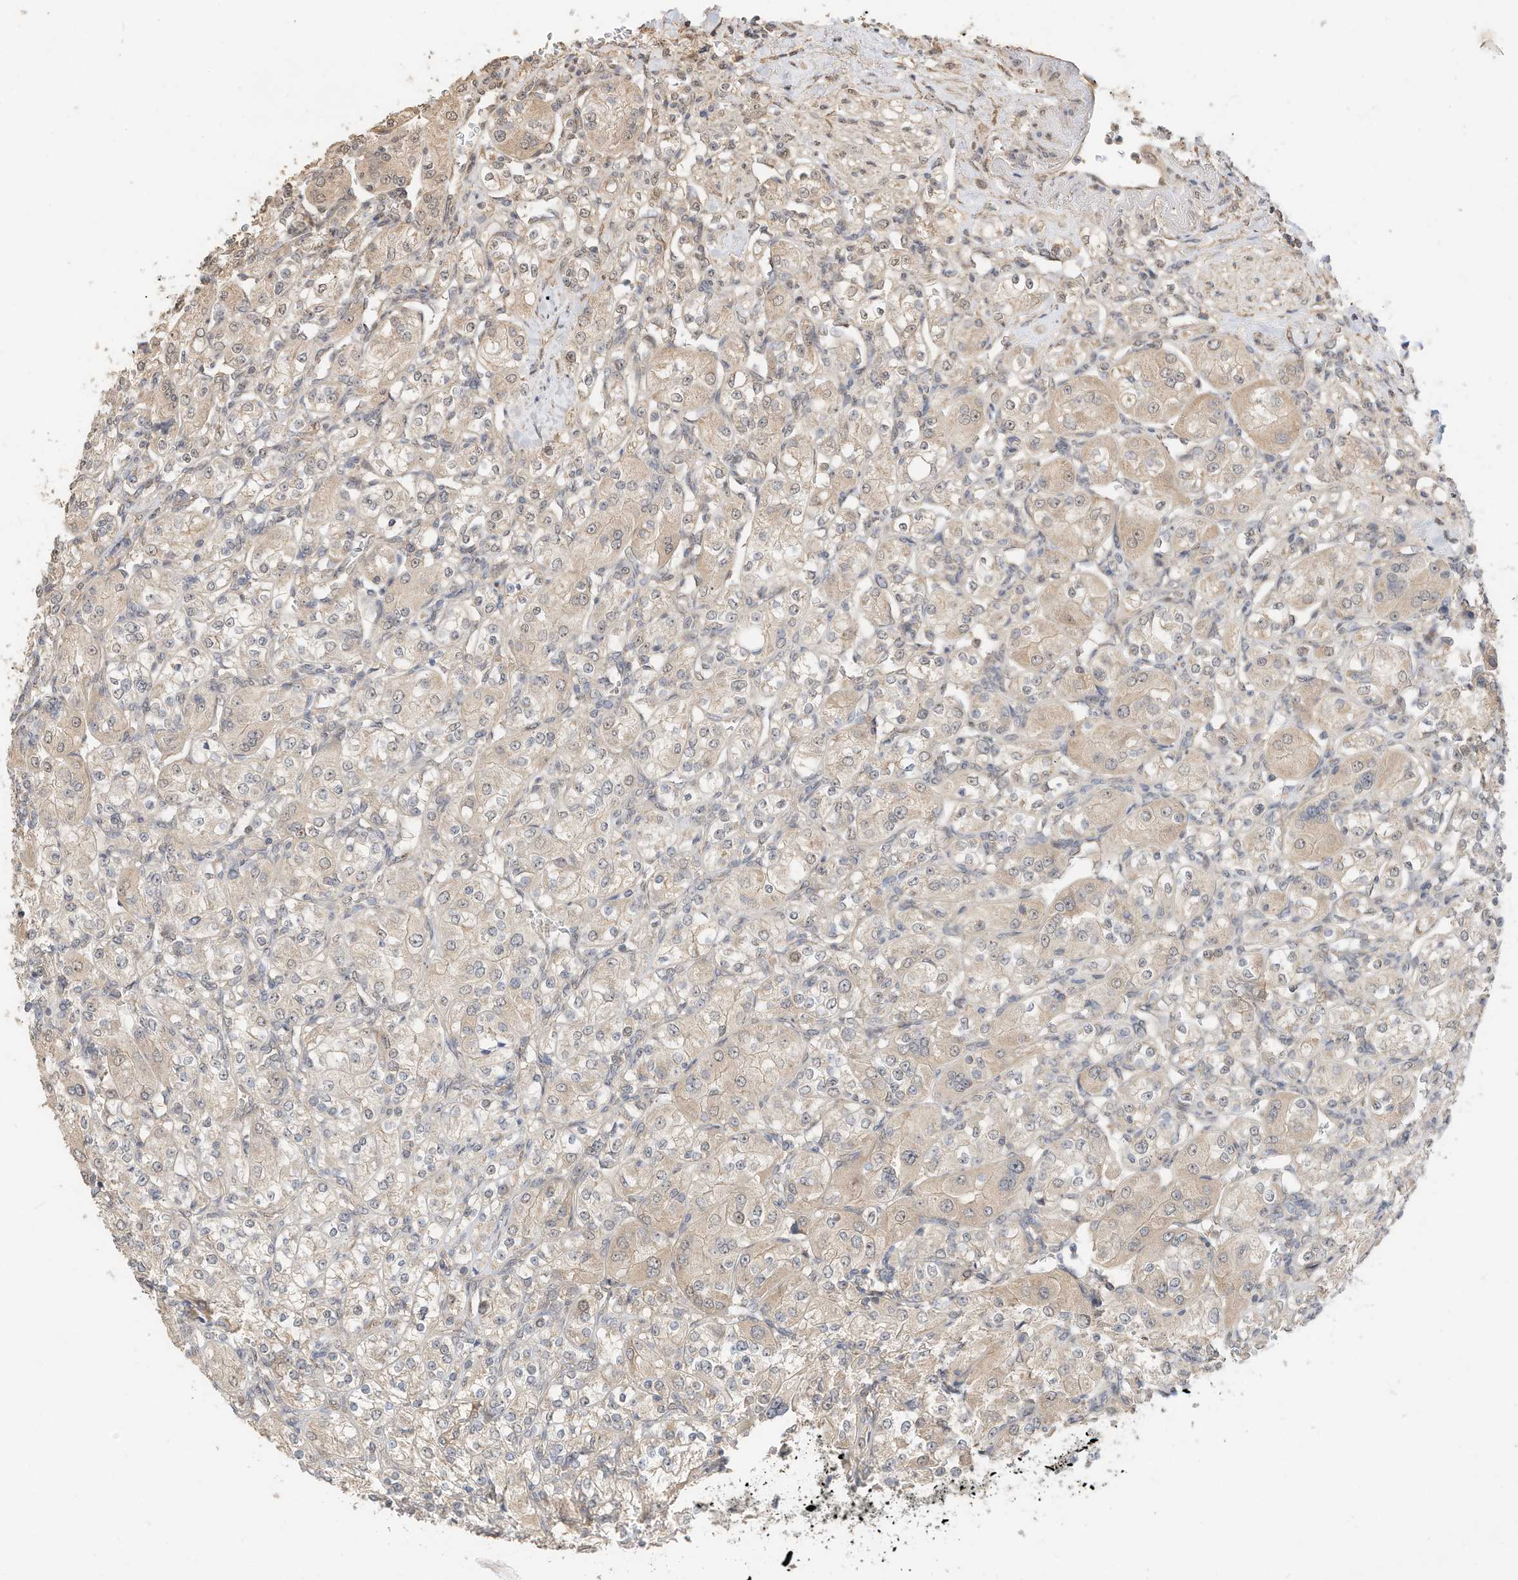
{"staining": {"intensity": "weak", "quantity": "<25%", "location": "cytoplasmic/membranous"}, "tissue": "renal cancer", "cell_type": "Tumor cells", "image_type": "cancer", "snomed": [{"axis": "morphology", "description": "Adenocarcinoma, NOS"}, {"axis": "topography", "description": "Kidney"}], "caption": "An immunohistochemistry micrograph of renal cancer (adenocarcinoma) is shown. There is no staining in tumor cells of renal cancer (adenocarcinoma).", "gene": "CAGE1", "patient": {"sex": "male", "age": 77}}